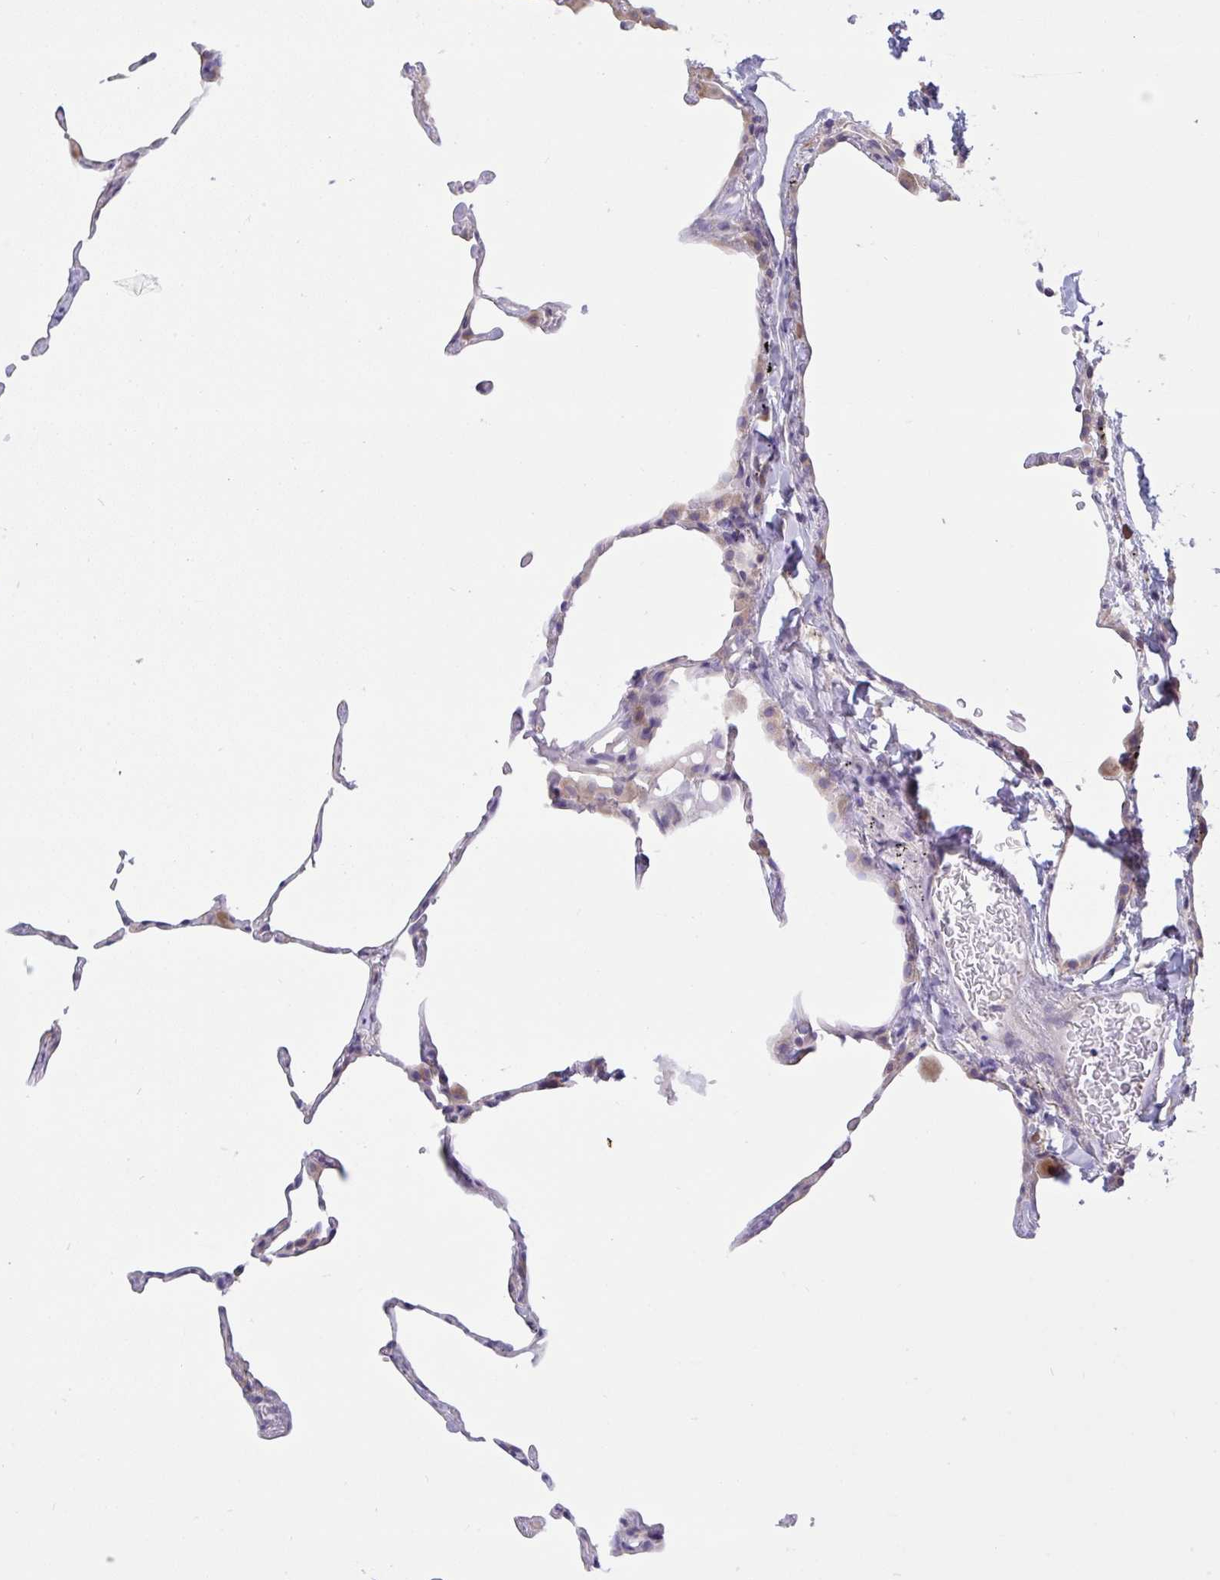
{"staining": {"intensity": "negative", "quantity": "none", "location": "none"}, "tissue": "lung", "cell_type": "Alveolar cells", "image_type": "normal", "snomed": [{"axis": "morphology", "description": "Normal tissue, NOS"}, {"axis": "topography", "description": "Lung"}], "caption": "This is a photomicrograph of immunohistochemistry staining of normal lung, which shows no positivity in alveolar cells.", "gene": "TMEM41A", "patient": {"sex": "female", "age": 57}}